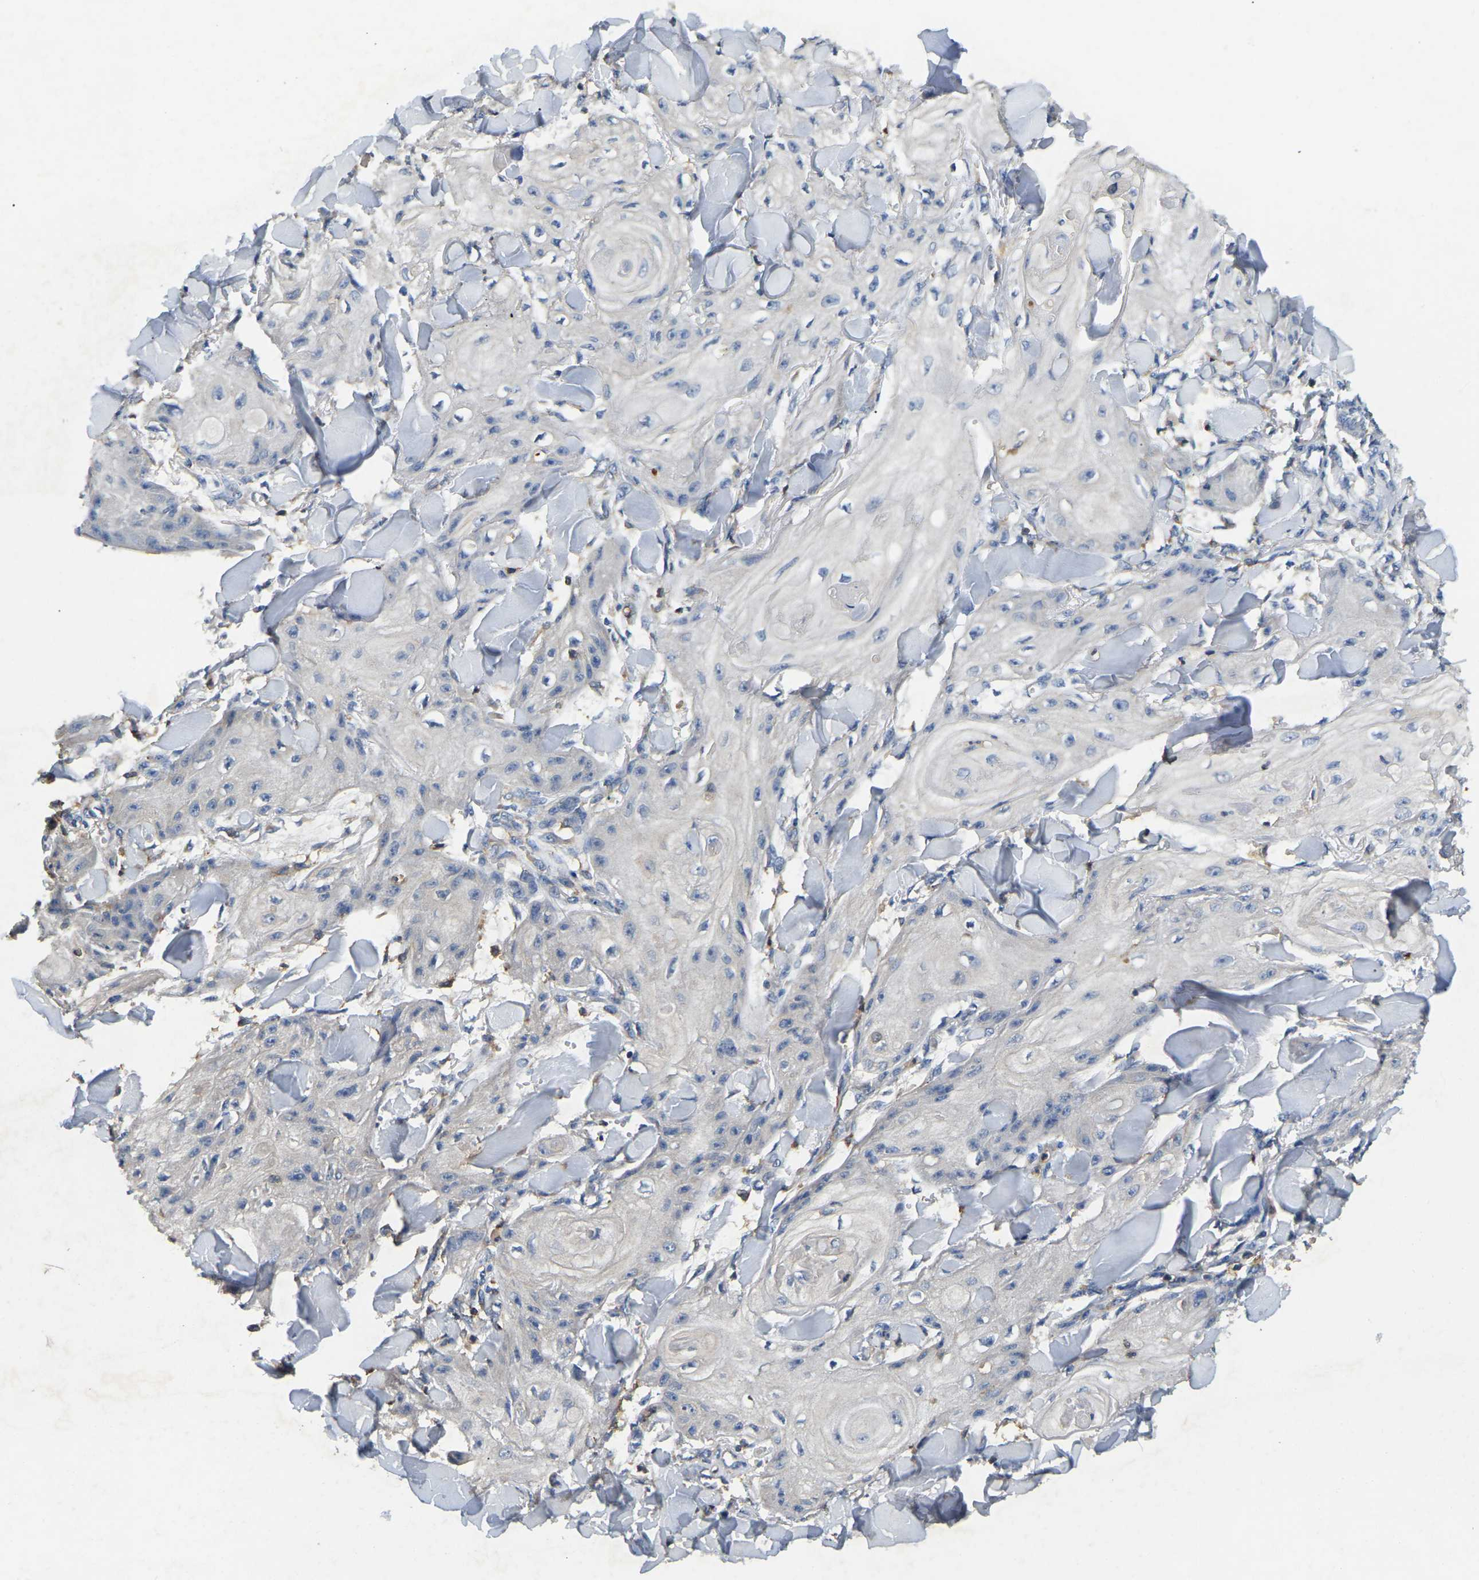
{"staining": {"intensity": "negative", "quantity": "none", "location": "none"}, "tissue": "skin cancer", "cell_type": "Tumor cells", "image_type": "cancer", "snomed": [{"axis": "morphology", "description": "Squamous cell carcinoma, NOS"}, {"axis": "topography", "description": "Skin"}], "caption": "This is an immunohistochemistry (IHC) image of skin cancer (squamous cell carcinoma). There is no positivity in tumor cells.", "gene": "SMPD2", "patient": {"sex": "male", "age": 74}}